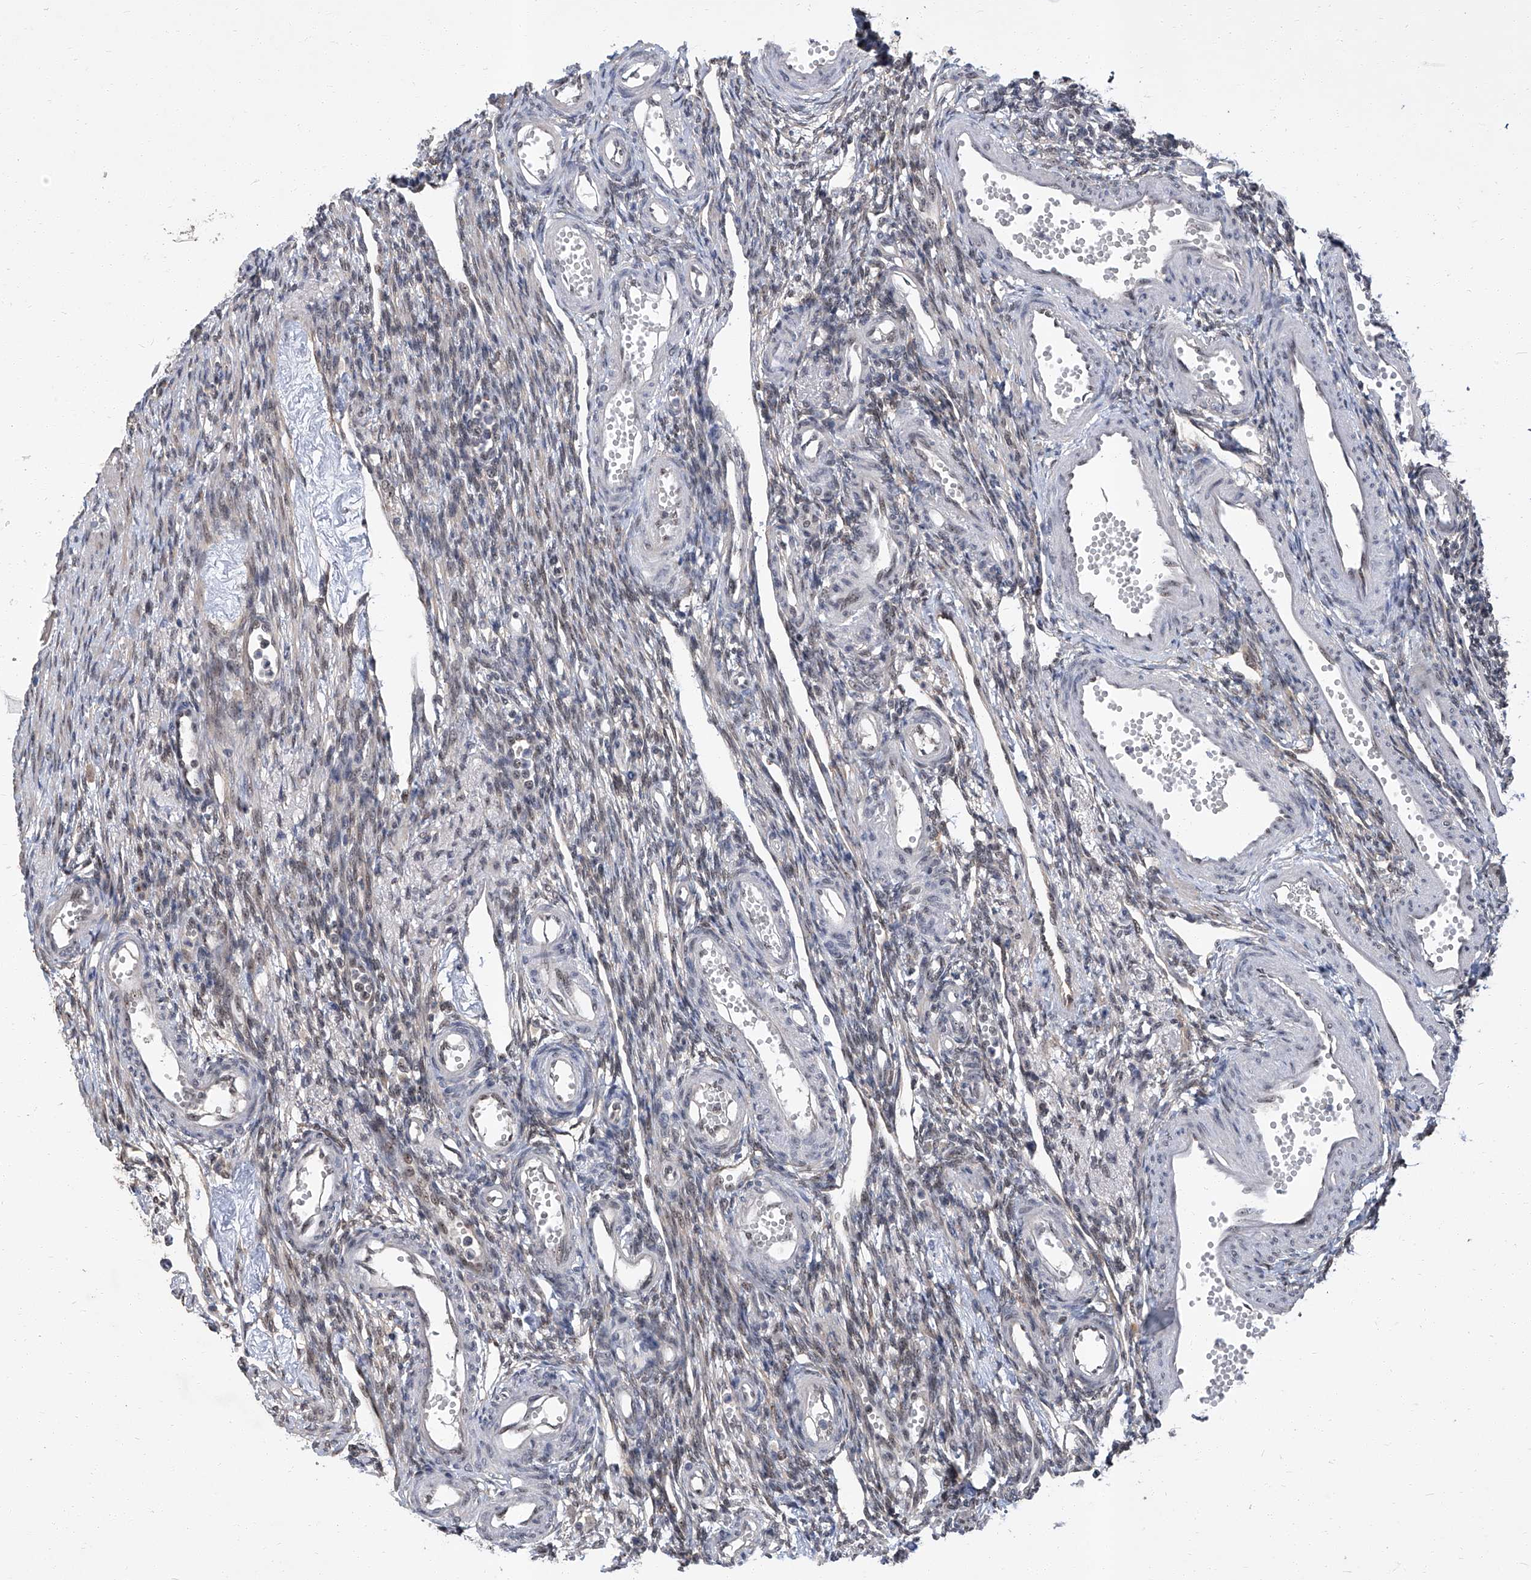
{"staining": {"intensity": "weak", "quantity": "<25%", "location": "nuclear"}, "tissue": "ovary", "cell_type": "Ovarian stroma cells", "image_type": "normal", "snomed": [{"axis": "morphology", "description": "Normal tissue, NOS"}, {"axis": "morphology", "description": "Cyst, NOS"}, {"axis": "topography", "description": "Ovary"}], "caption": "Immunohistochemical staining of unremarkable ovary demonstrates no significant expression in ovarian stroma cells. Brightfield microscopy of immunohistochemistry stained with DAB (3,3'-diaminobenzidine) (brown) and hematoxylin (blue), captured at high magnification.", "gene": "CMTR1", "patient": {"sex": "female", "age": 33}}